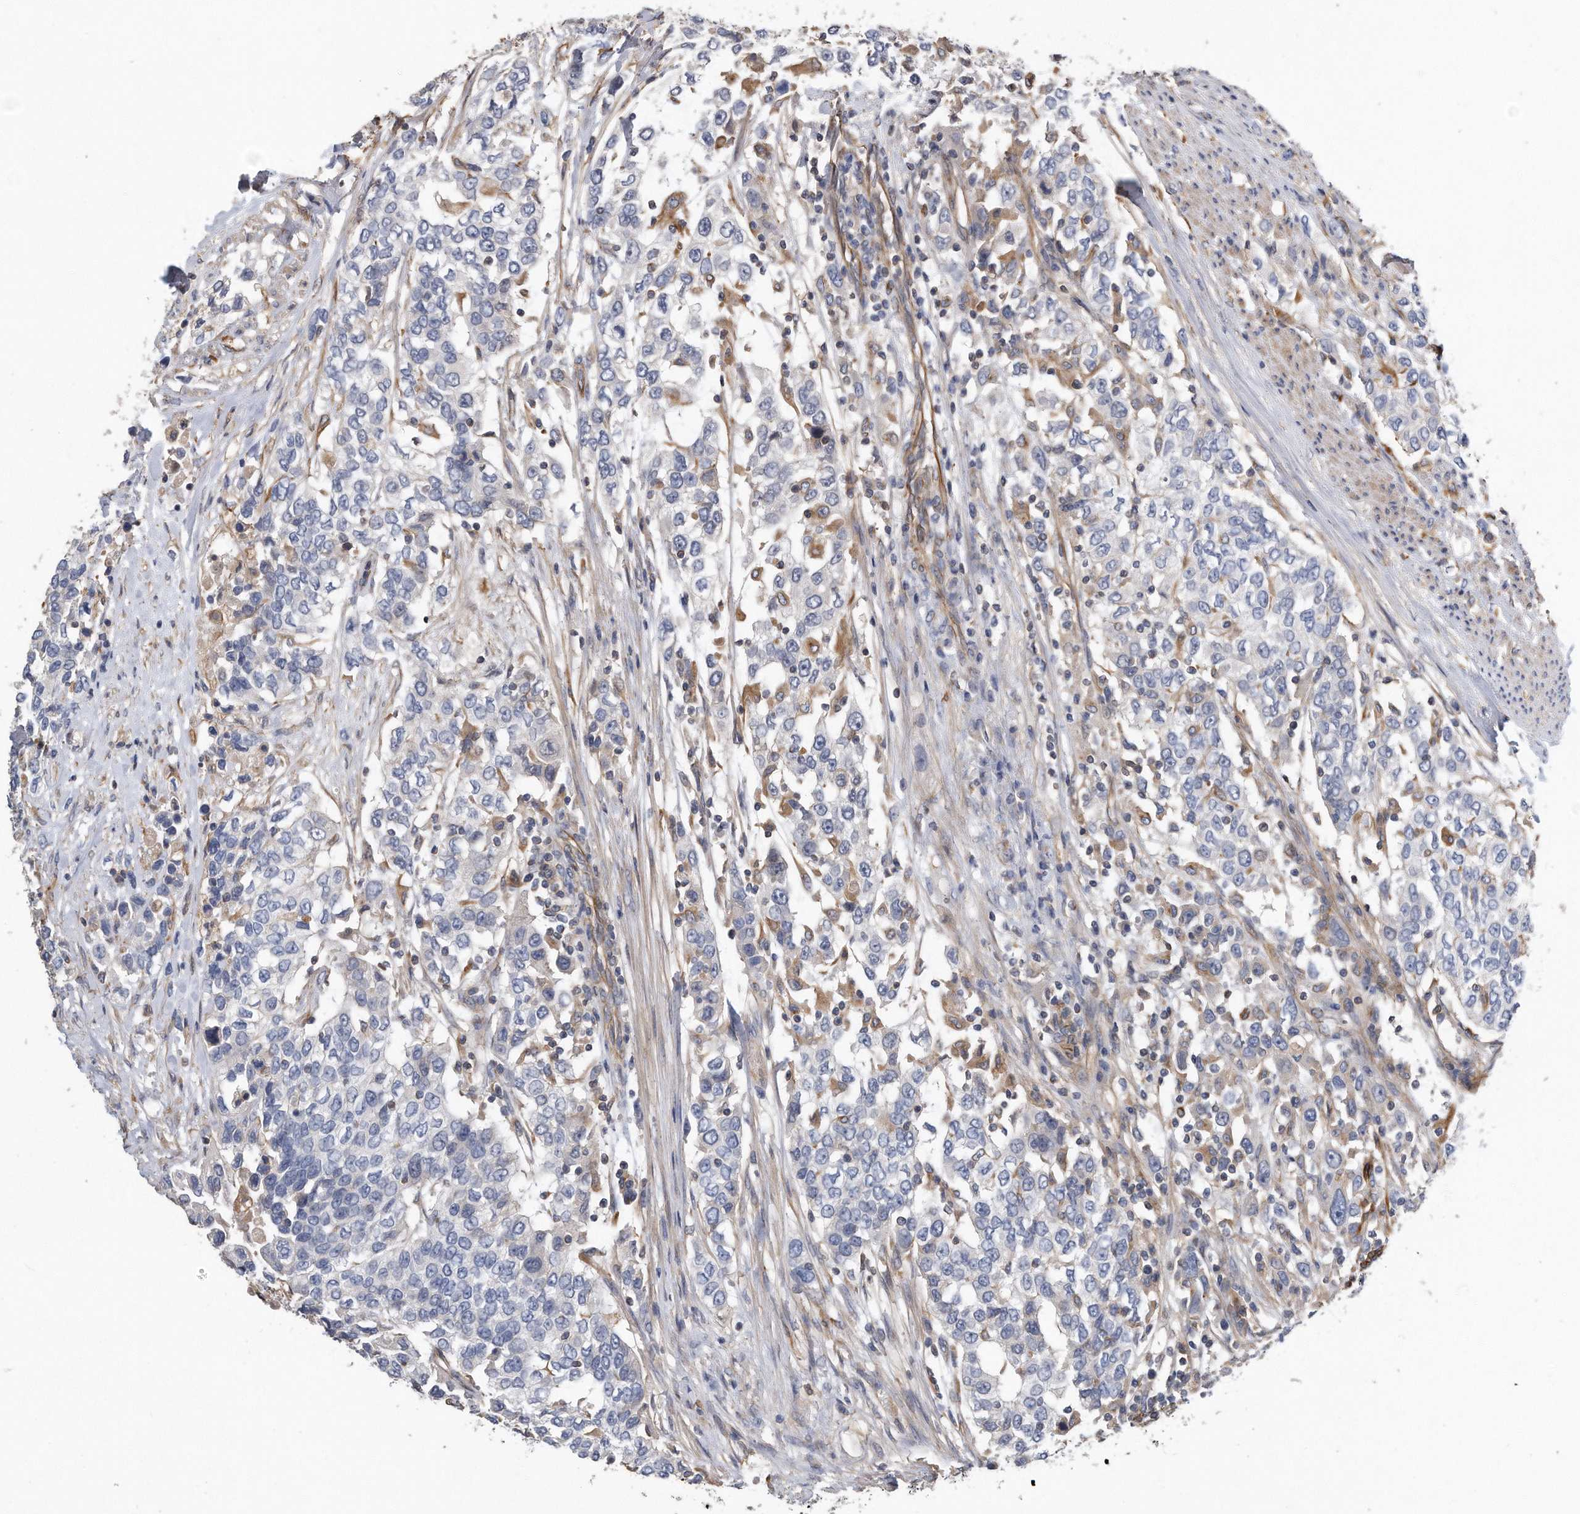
{"staining": {"intensity": "negative", "quantity": "none", "location": "none"}, "tissue": "urothelial cancer", "cell_type": "Tumor cells", "image_type": "cancer", "snomed": [{"axis": "morphology", "description": "Urothelial carcinoma, High grade"}, {"axis": "topography", "description": "Urinary bladder"}], "caption": "This is a image of IHC staining of urothelial cancer, which shows no expression in tumor cells.", "gene": "GPC1", "patient": {"sex": "female", "age": 80}}